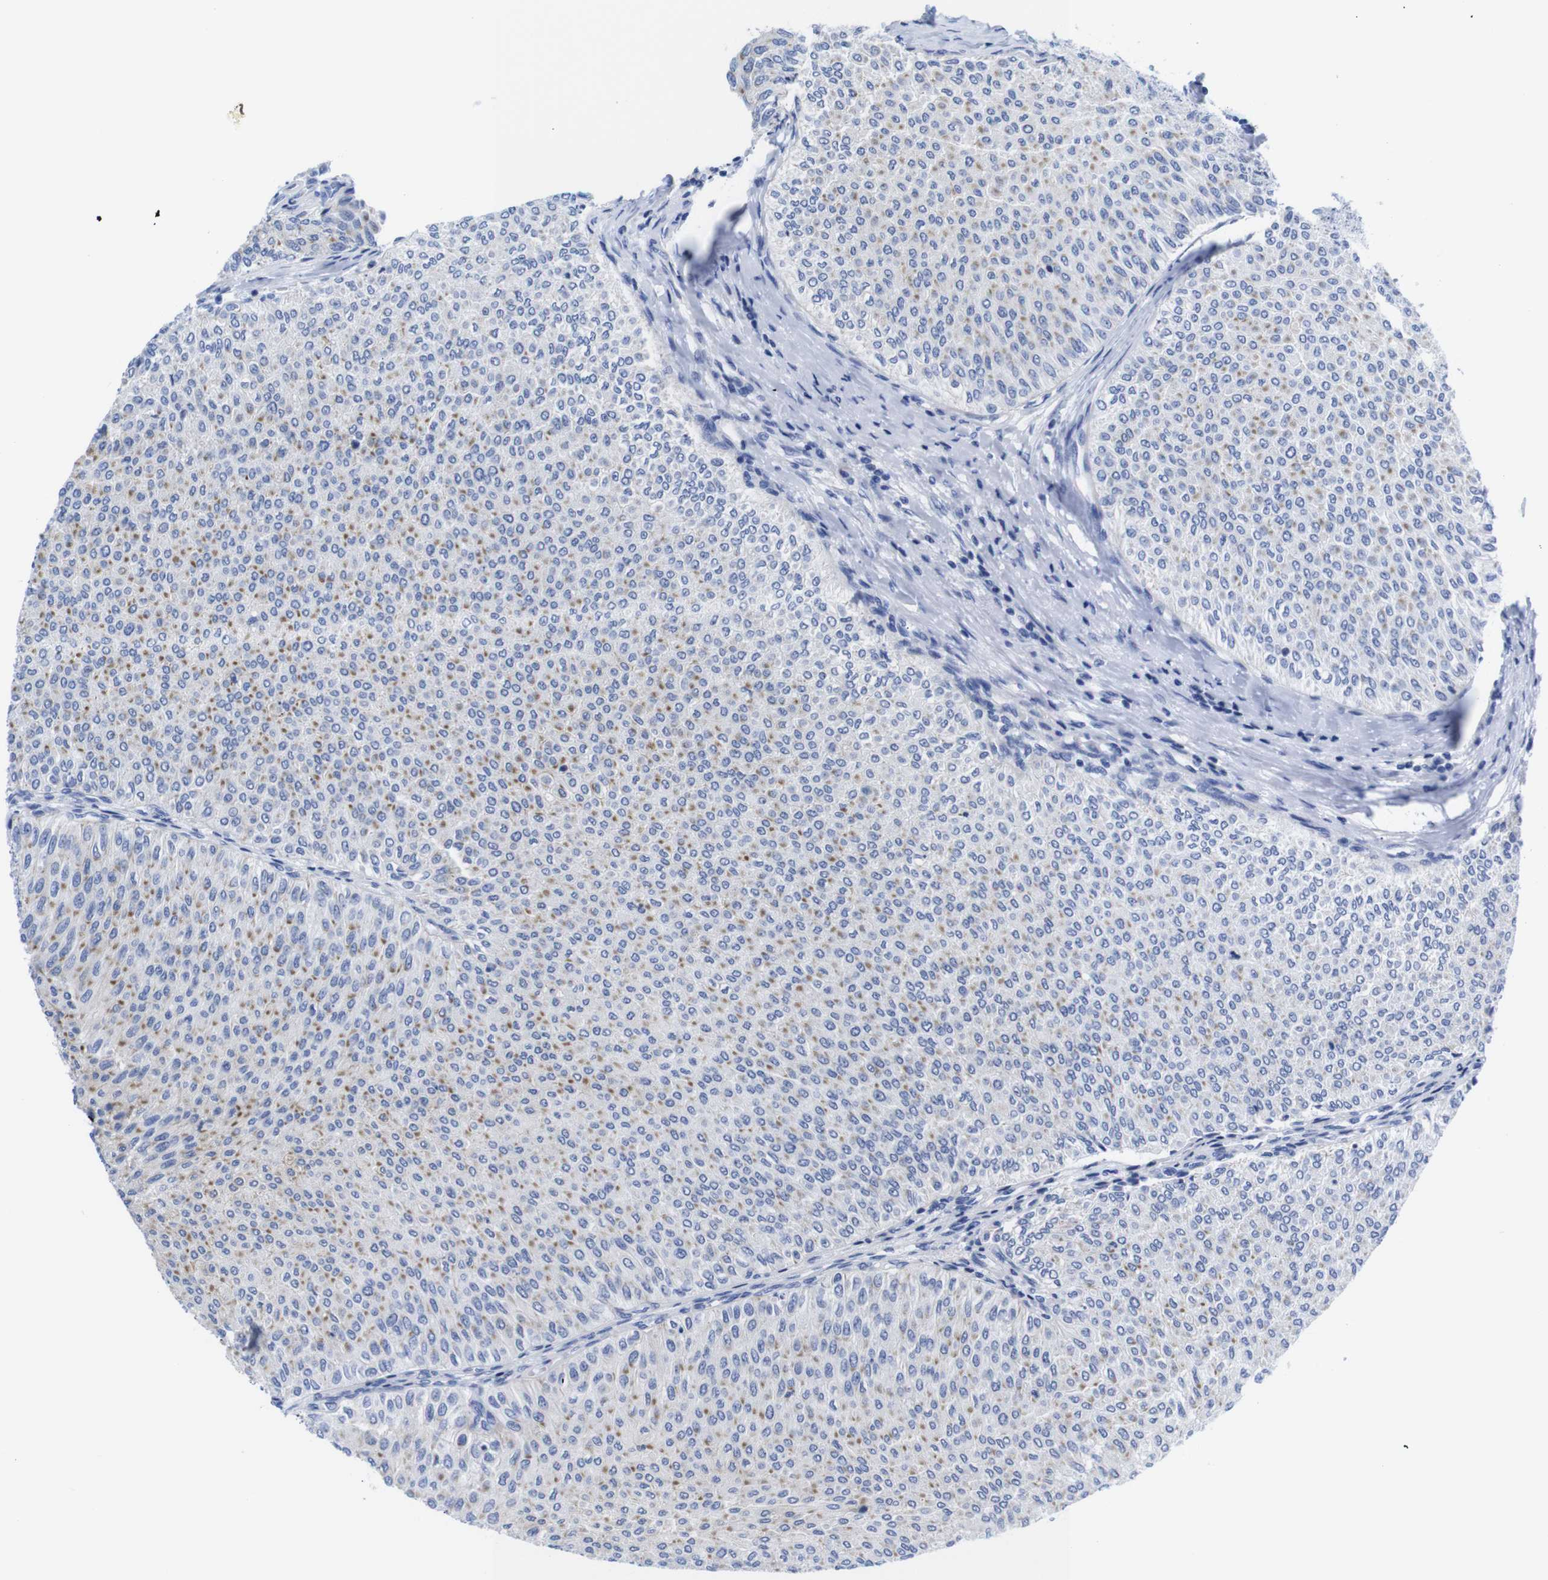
{"staining": {"intensity": "moderate", "quantity": "<25%", "location": "cytoplasmic/membranous"}, "tissue": "urothelial cancer", "cell_type": "Tumor cells", "image_type": "cancer", "snomed": [{"axis": "morphology", "description": "Urothelial carcinoma, Low grade"}, {"axis": "topography", "description": "Urinary bladder"}], "caption": "The image exhibits staining of urothelial carcinoma (low-grade), revealing moderate cytoplasmic/membranous protein positivity (brown color) within tumor cells.", "gene": "LRRC55", "patient": {"sex": "male", "age": 78}}